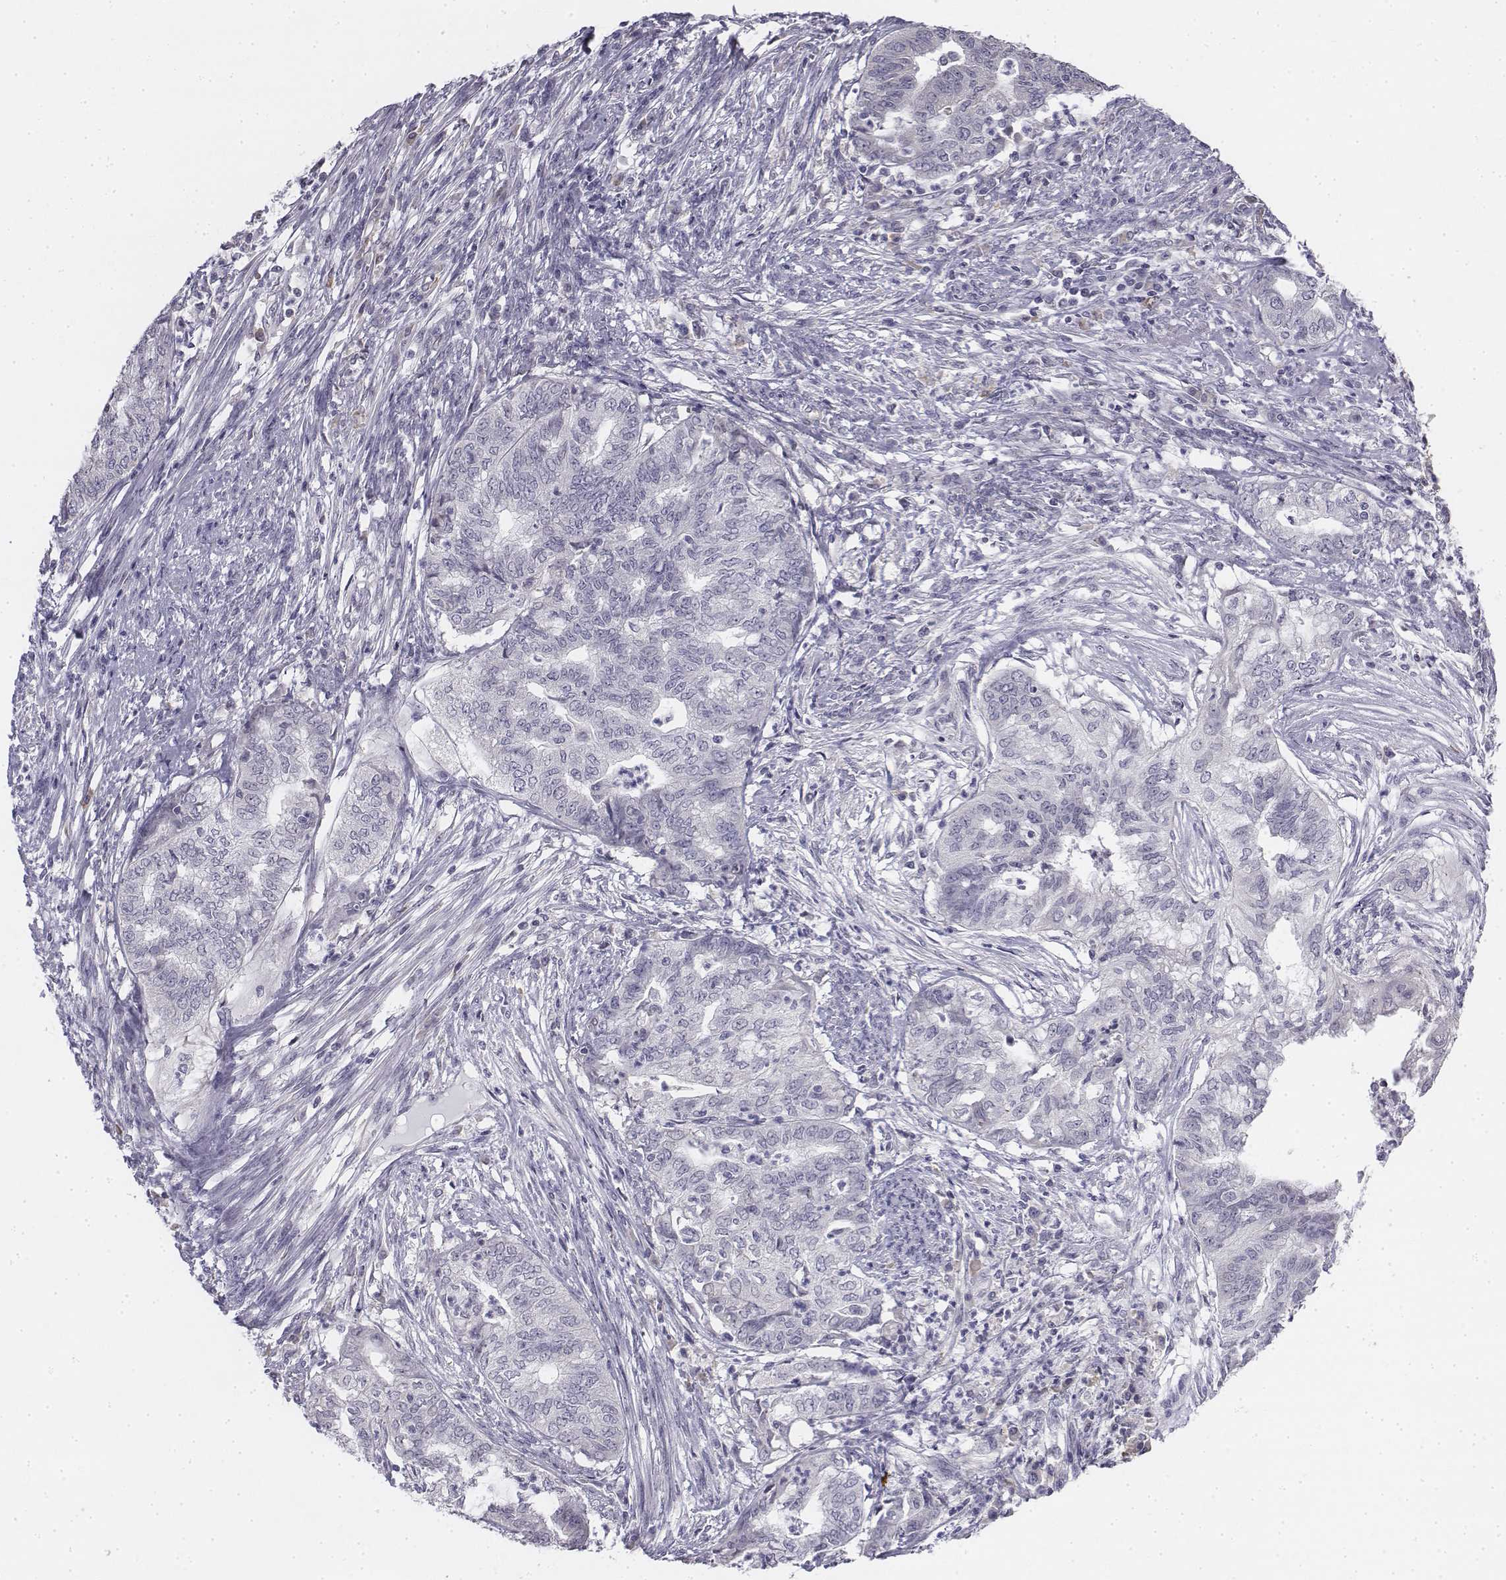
{"staining": {"intensity": "negative", "quantity": "none", "location": "none"}, "tissue": "endometrial cancer", "cell_type": "Tumor cells", "image_type": "cancer", "snomed": [{"axis": "morphology", "description": "Adenocarcinoma, NOS"}, {"axis": "topography", "description": "Endometrium"}], "caption": "High magnification brightfield microscopy of adenocarcinoma (endometrial) stained with DAB (brown) and counterstained with hematoxylin (blue): tumor cells show no significant expression. (DAB immunohistochemistry, high magnification).", "gene": "PENK", "patient": {"sex": "female", "age": 79}}